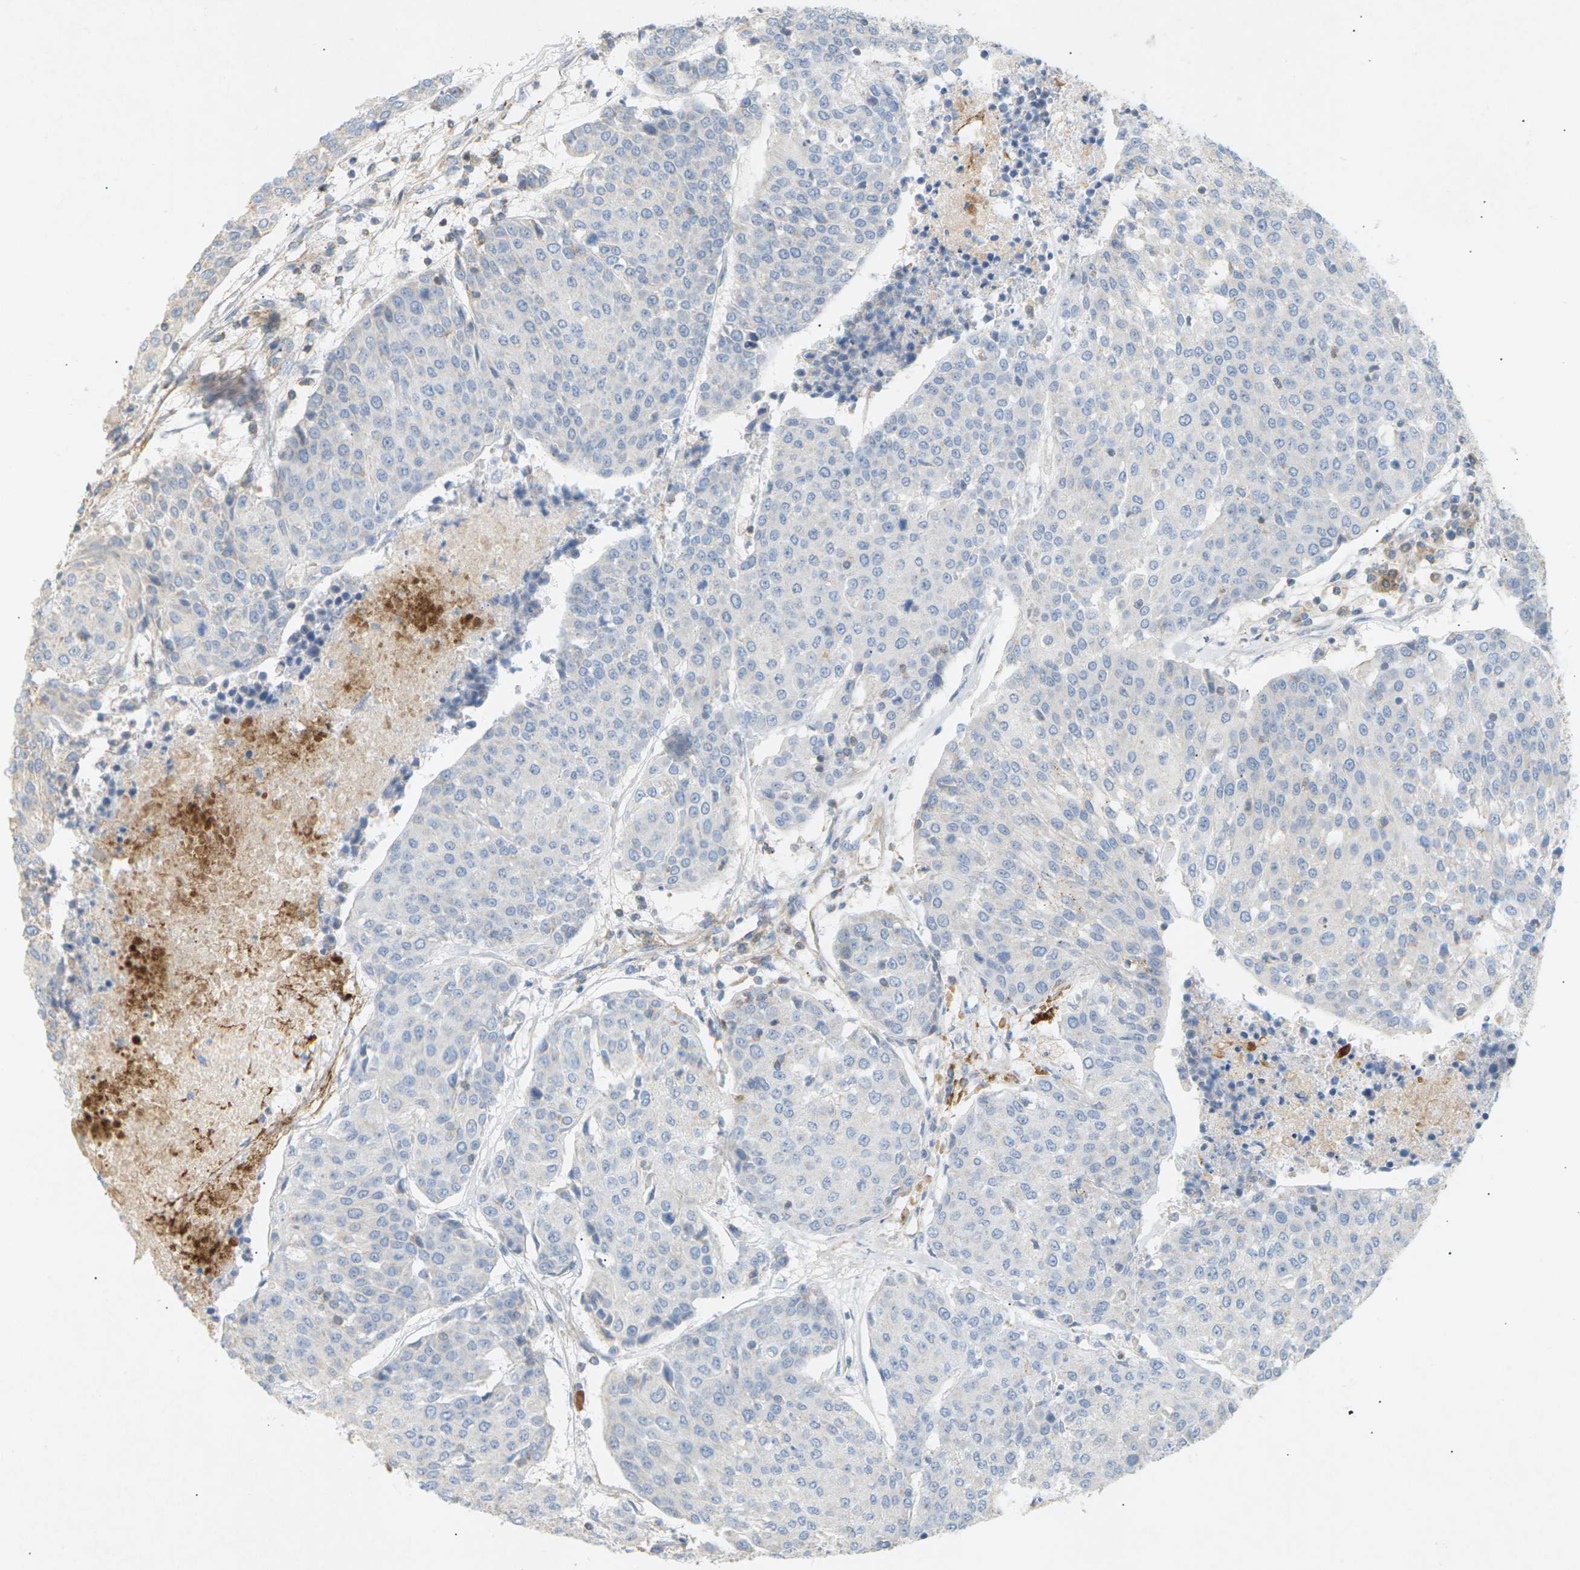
{"staining": {"intensity": "negative", "quantity": "none", "location": "none"}, "tissue": "urothelial cancer", "cell_type": "Tumor cells", "image_type": "cancer", "snomed": [{"axis": "morphology", "description": "Urothelial carcinoma, High grade"}, {"axis": "topography", "description": "Urinary bladder"}], "caption": "Human urothelial carcinoma (high-grade) stained for a protein using immunohistochemistry reveals no positivity in tumor cells.", "gene": "LIME1", "patient": {"sex": "female", "age": 85}}